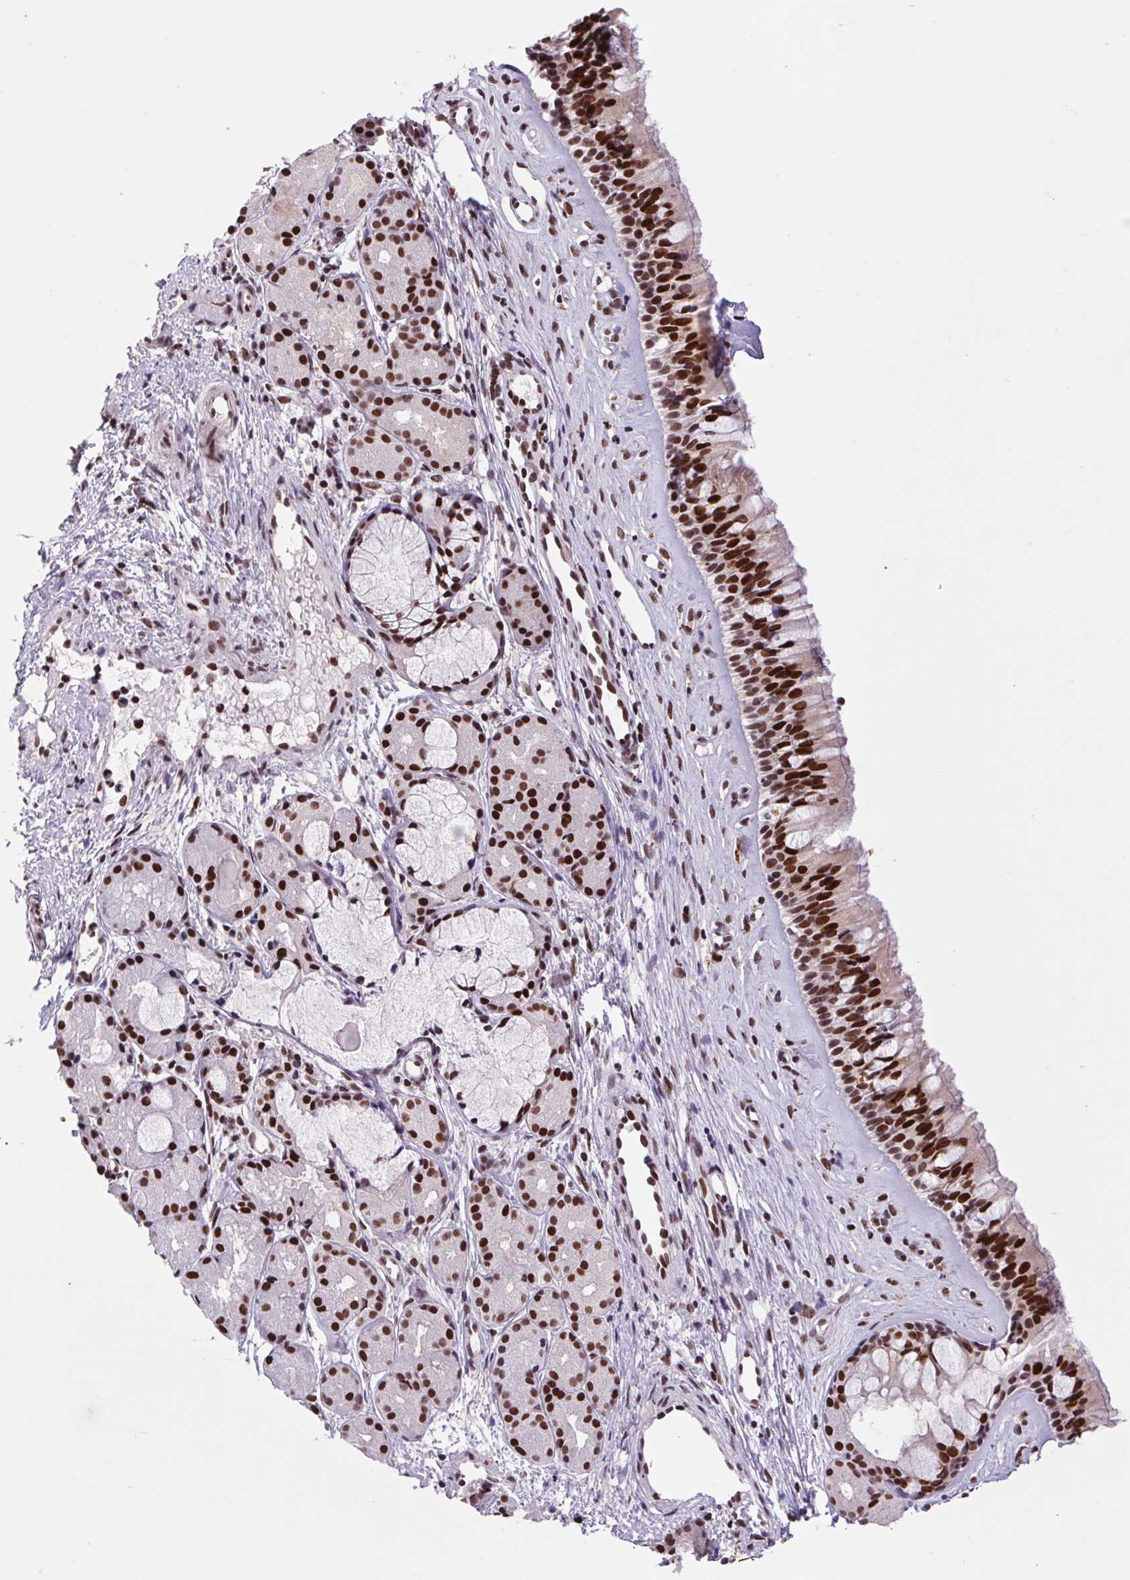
{"staining": {"intensity": "strong", "quantity": ">75%", "location": "nuclear"}, "tissue": "nasopharynx", "cell_type": "Respiratory epithelial cells", "image_type": "normal", "snomed": [{"axis": "morphology", "description": "Normal tissue, NOS"}, {"axis": "topography", "description": "Nasopharynx"}], "caption": "Human nasopharynx stained with a brown dye displays strong nuclear positive staining in approximately >75% of respiratory epithelial cells.", "gene": "LDLRAD4", "patient": {"sex": "female", "age": 52}}